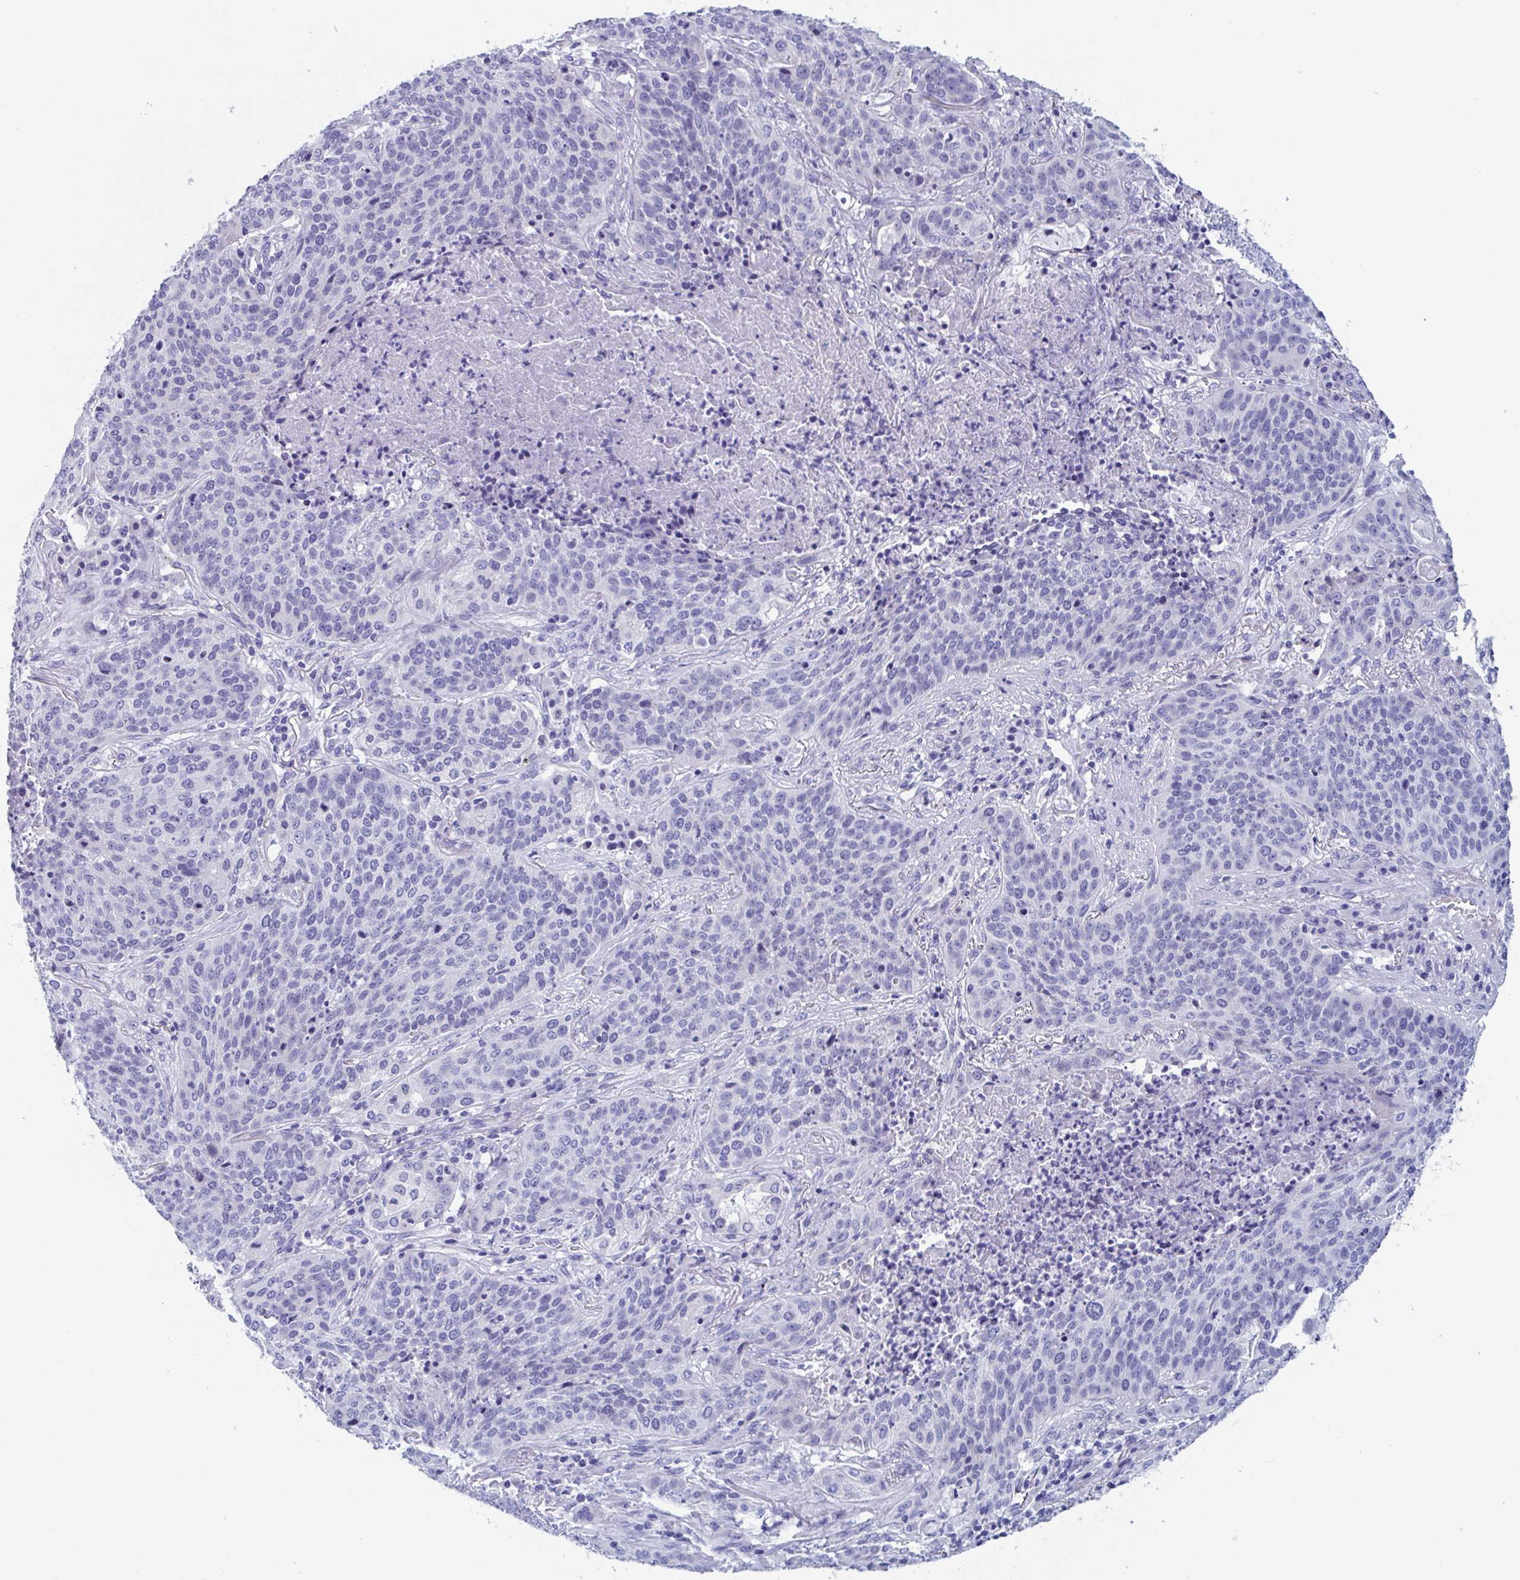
{"staining": {"intensity": "negative", "quantity": "none", "location": "none"}, "tissue": "lung cancer", "cell_type": "Tumor cells", "image_type": "cancer", "snomed": [{"axis": "morphology", "description": "Squamous cell carcinoma, NOS"}, {"axis": "topography", "description": "Lung"}], "caption": "Photomicrograph shows no protein expression in tumor cells of lung squamous cell carcinoma tissue.", "gene": "ZPBP", "patient": {"sex": "male", "age": 63}}